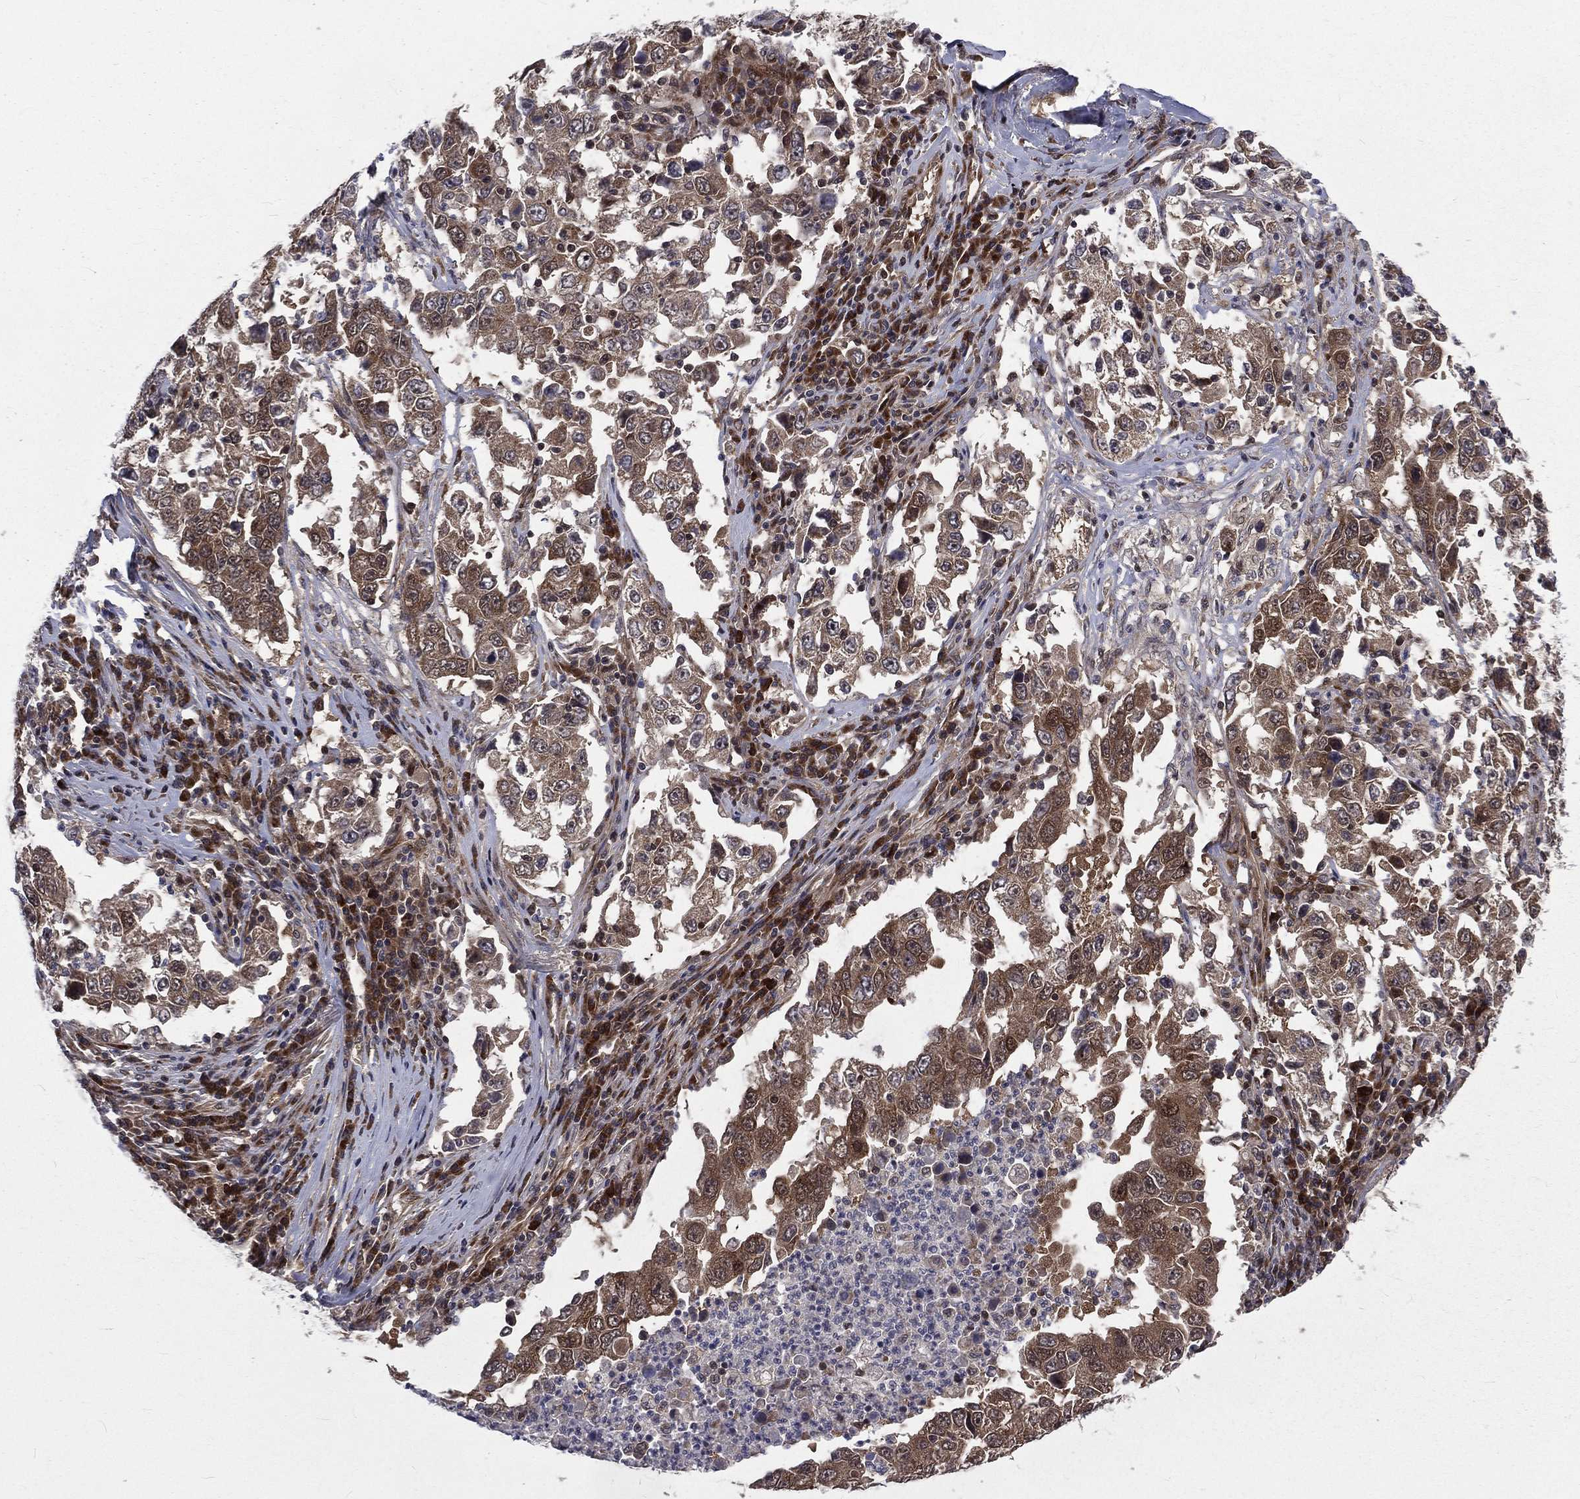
{"staining": {"intensity": "moderate", "quantity": ">75%", "location": "cytoplasmic/membranous"}, "tissue": "lung cancer", "cell_type": "Tumor cells", "image_type": "cancer", "snomed": [{"axis": "morphology", "description": "Adenocarcinoma, NOS"}, {"axis": "topography", "description": "Lung"}], "caption": "Lung cancer was stained to show a protein in brown. There is medium levels of moderate cytoplasmic/membranous positivity in about >75% of tumor cells. The staining is performed using DAB brown chromogen to label protein expression. The nuclei are counter-stained blue using hematoxylin.", "gene": "ARL3", "patient": {"sex": "male", "age": 73}}